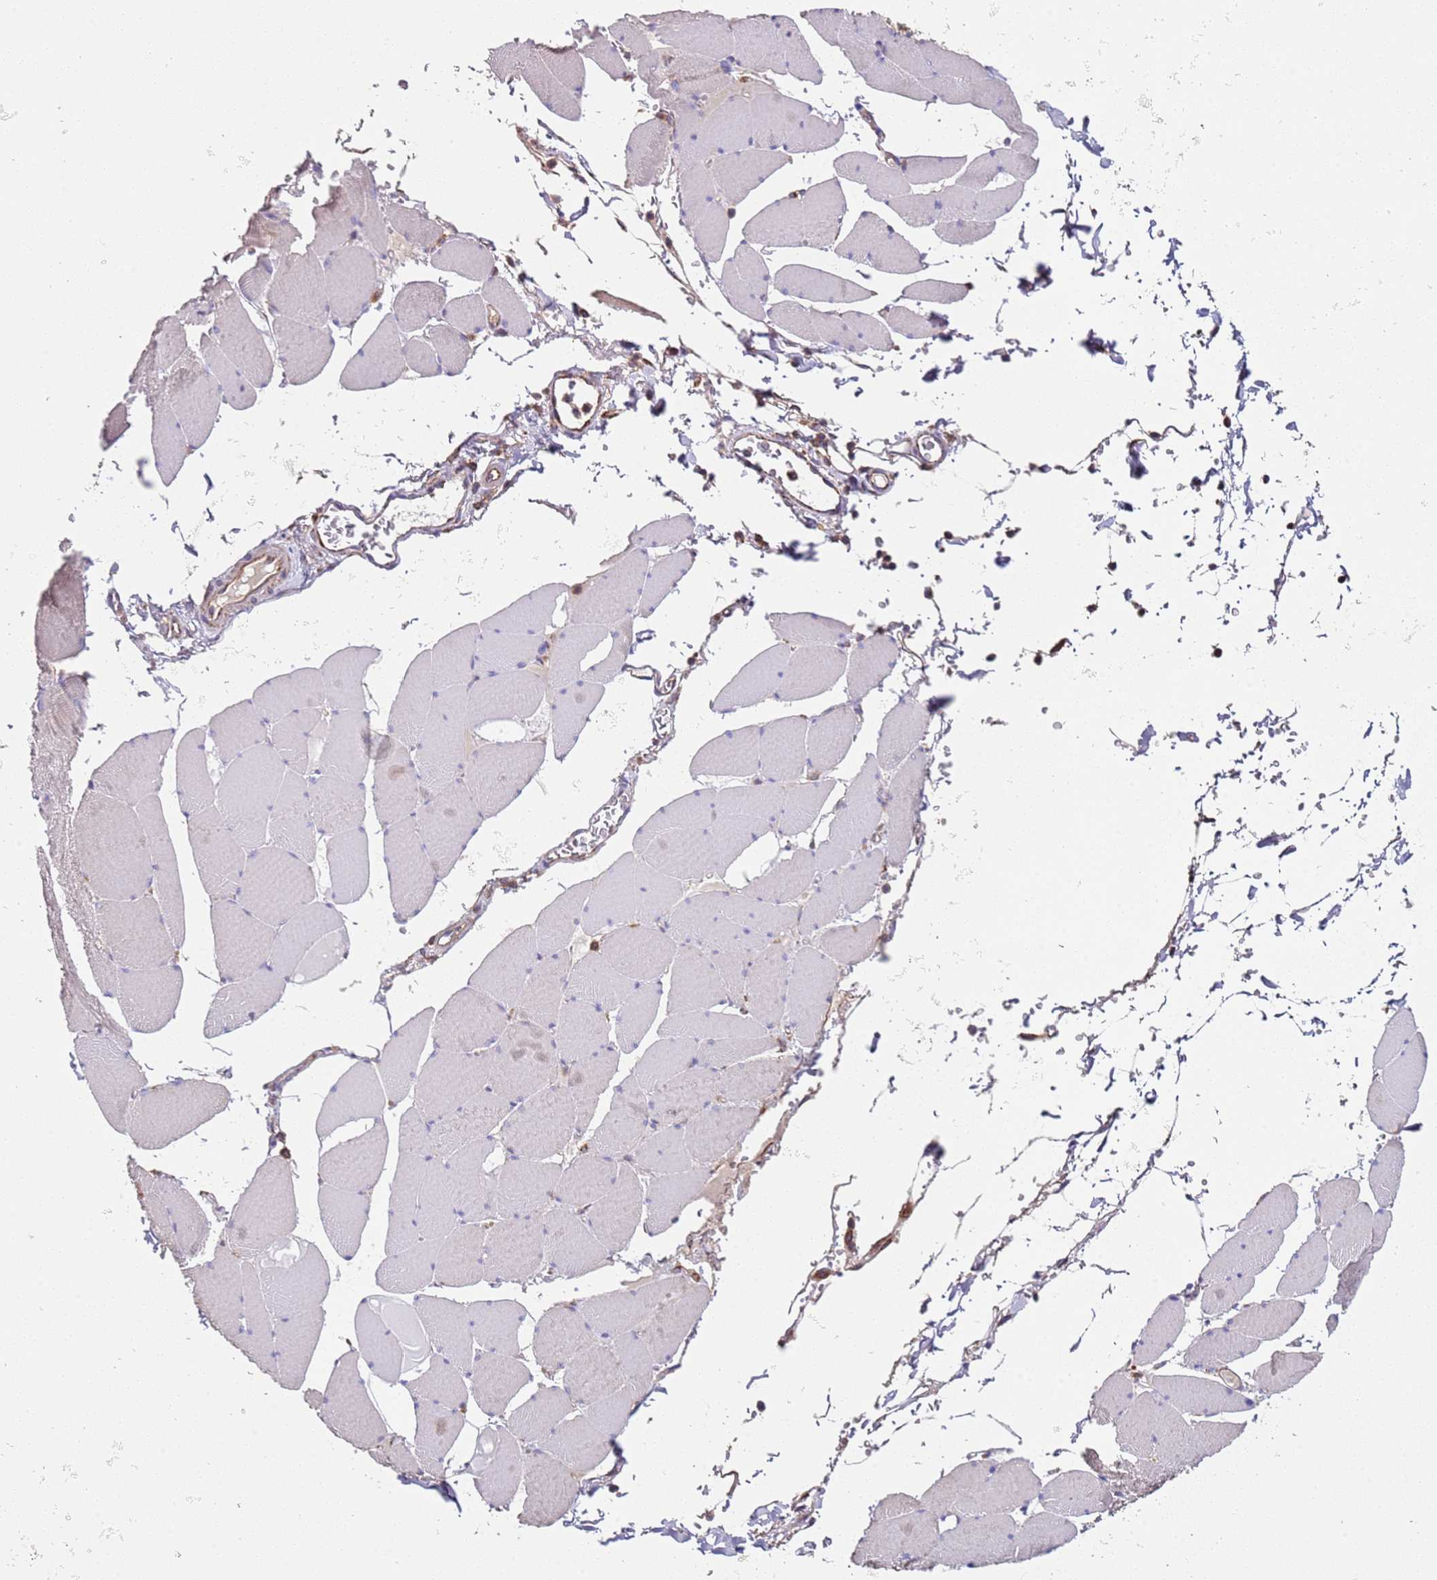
{"staining": {"intensity": "weak", "quantity": "<25%", "location": "cytoplasmic/membranous"}, "tissue": "skeletal muscle", "cell_type": "Myocytes", "image_type": "normal", "snomed": [{"axis": "morphology", "description": "Normal tissue, NOS"}, {"axis": "topography", "description": "Skeletal muscle"}, {"axis": "topography", "description": "Head-Neck"}], "caption": "Immunohistochemical staining of normal human skeletal muscle shows no significant expression in myocytes. Brightfield microscopy of IHC stained with DAB (3,3'-diaminobenzidine) (brown) and hematoxylin (blue), captured at high magnification.", "gene": "RMND5A", "patient": {"sex": "male", "age": 66}}